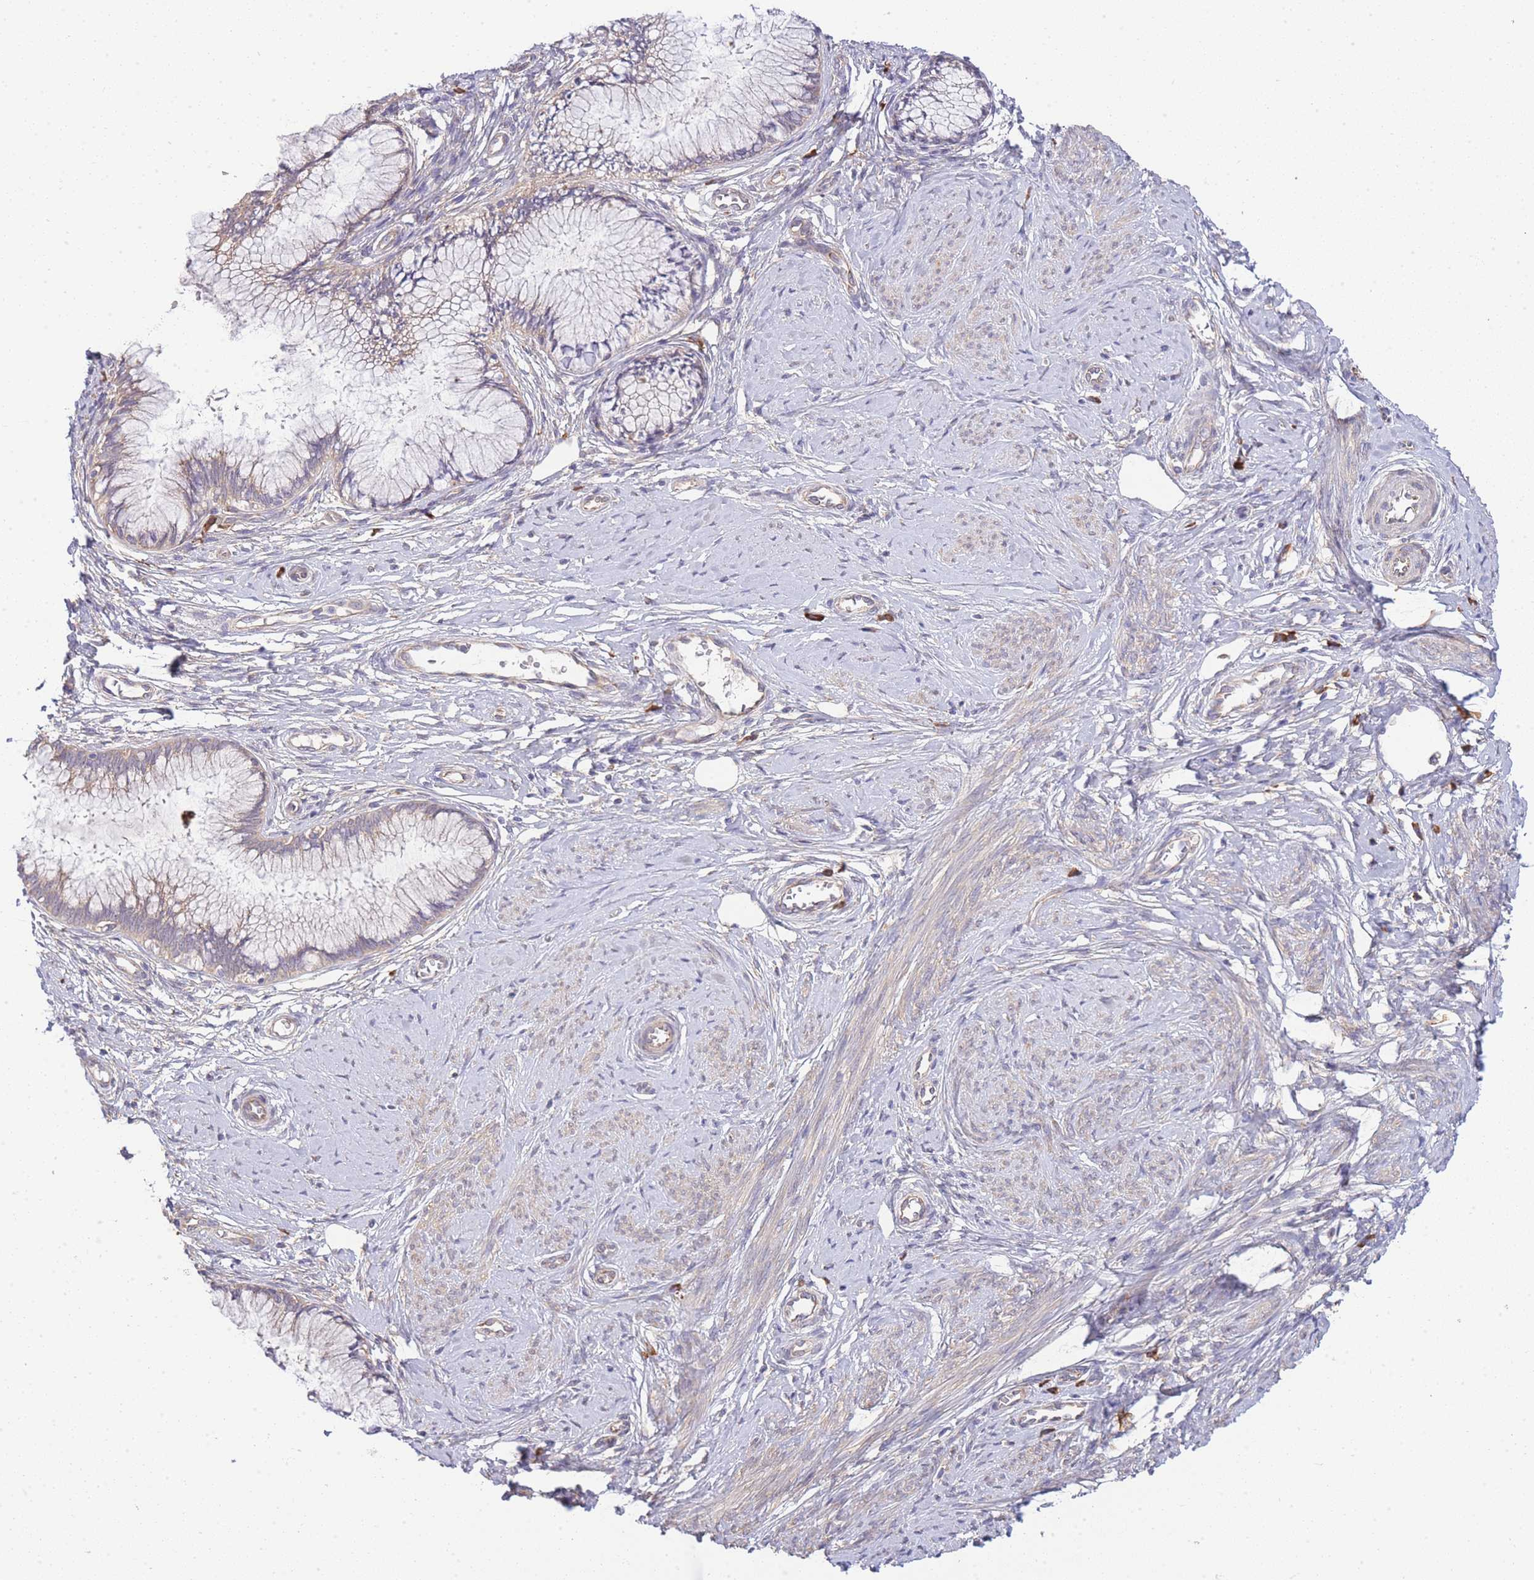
{"staining": {"intensity": "negative", "quantity": "none", "location": "none"}, "tissue": "cervical cancer", "cell_type": "Tumor cells", "image_type": "cancer", "snomed": [{"axis": "morphology", "description": "Adenocarcinoma, NOS"}, {"axis": "topography", "description": "Cervix"}], "caption": "IHC photomicrograph of neoplastic tissue: cervical cancer stained with DAB displays no significant protein staining in tumor cells.", "gene": "BEX1", "patient": {"sex": "female", "age": 36}}